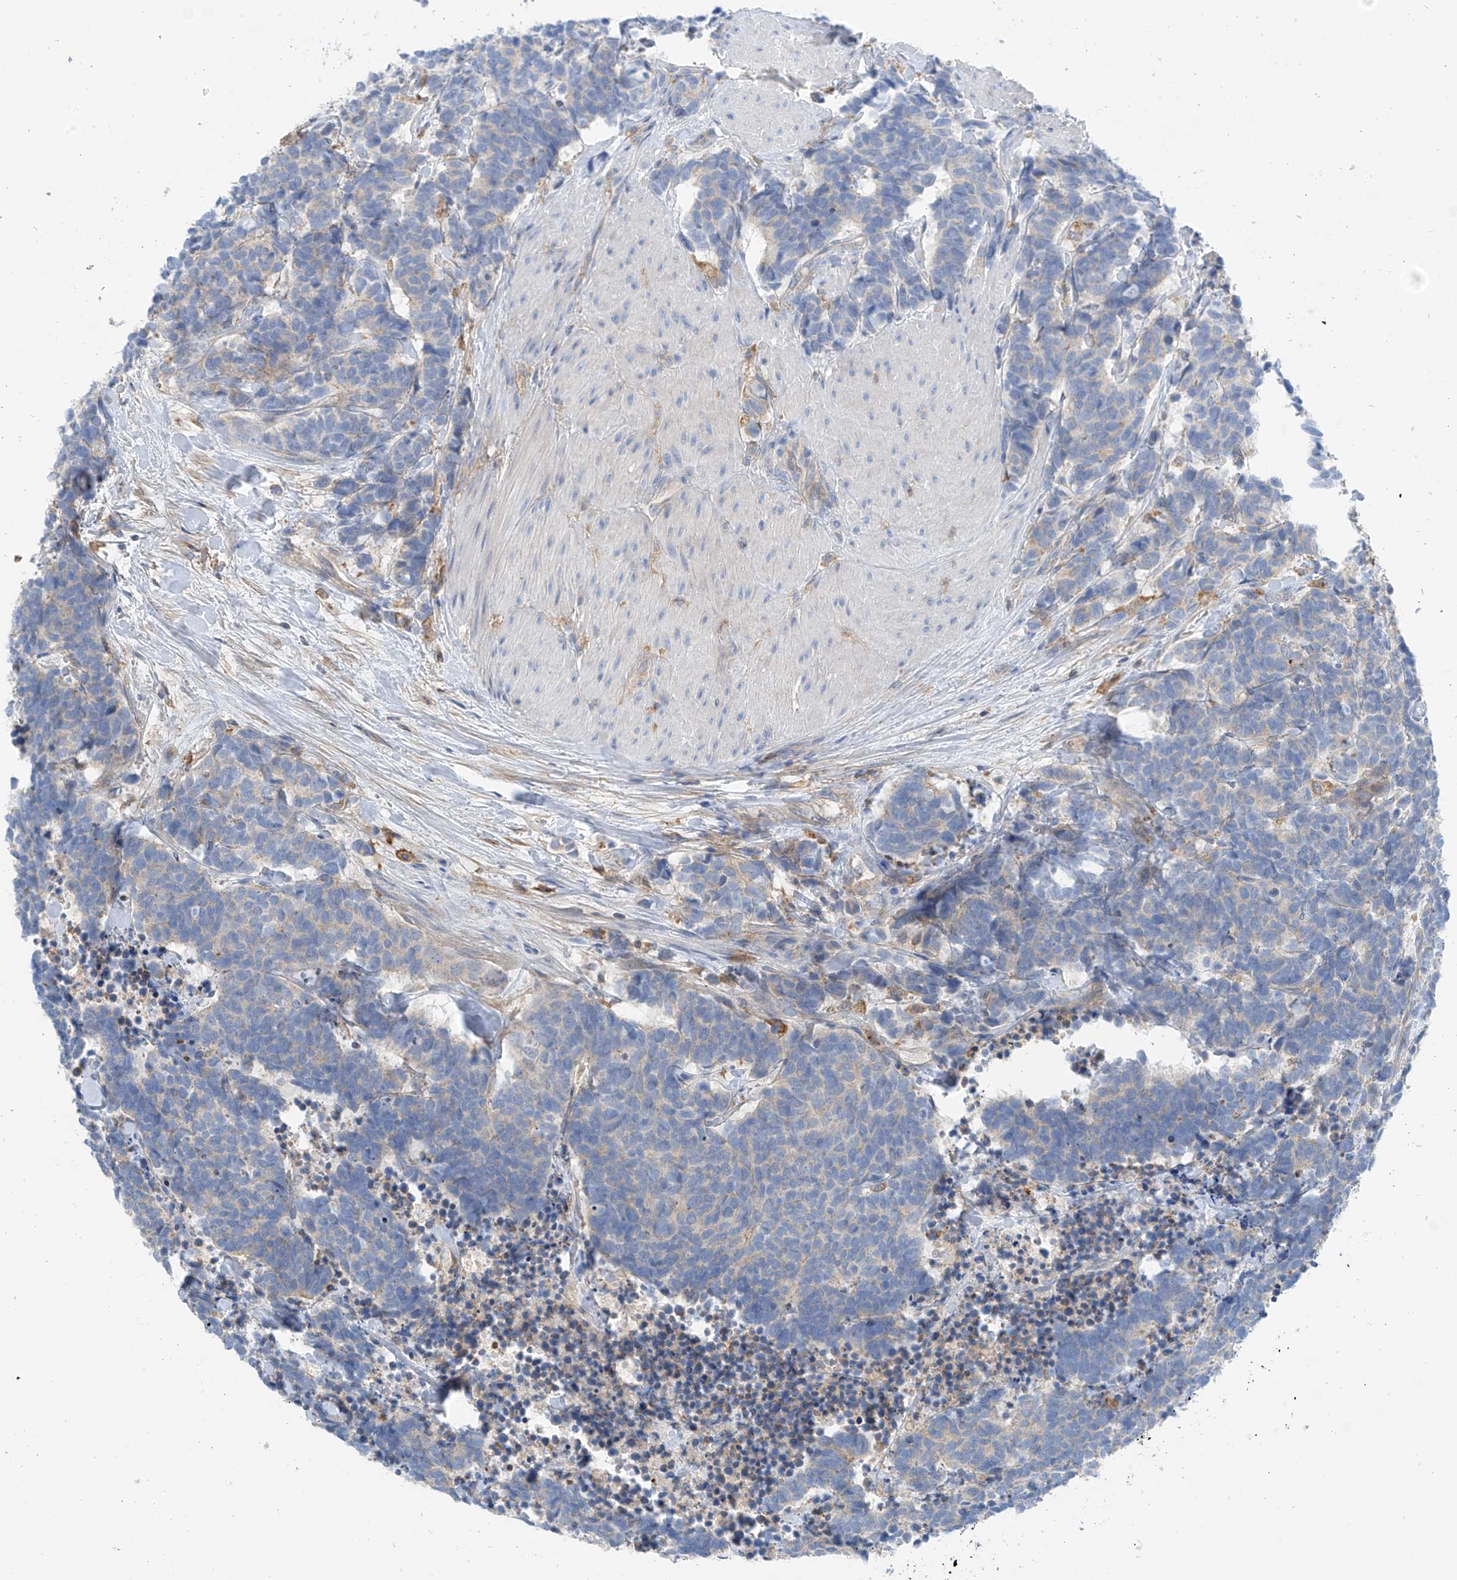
{"staining": {"intensity": "negative", "quantity": "none", "location": "none"}, "tissue": "carcinoid", "cell_type": "Tumor cells", "image_type": "cancer", "snomed": [{"axis": "morphology", "description": "Carcinoma, NOS"}, {"axis": "morphology", "description": "Carcinoid, malignant, NOS"}, {"axis": "topography", "description": "Urinary bladder"}], "caption": "Protein analysis of carcinoma shows no significant positivity in tumor cells.", "gene": "NALCN", "patient": {"sex": "male", "age": 57}}